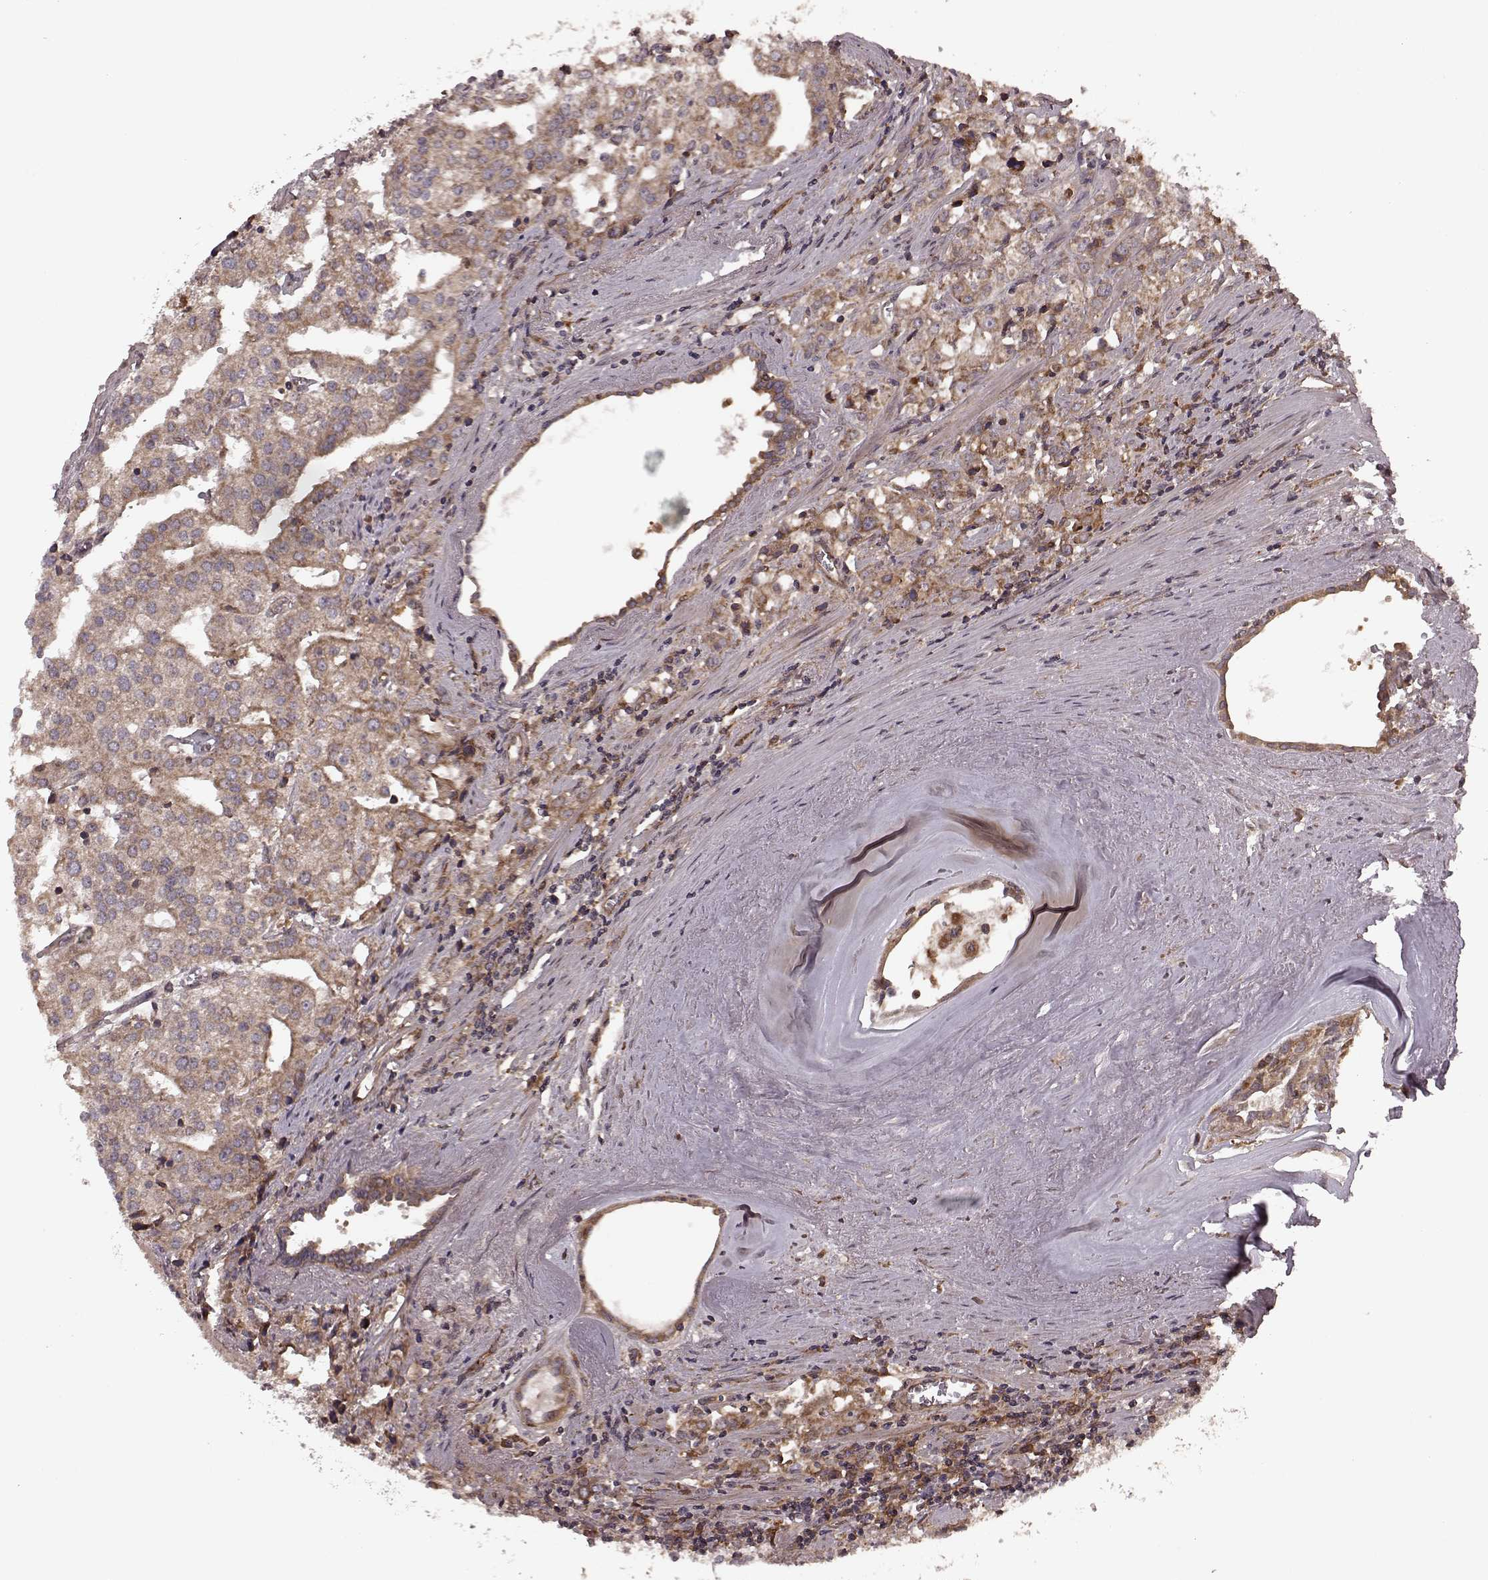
{"staining": {"intensity": "moderate", "quantity": ">75%", "location": "cytoplasmic/membranous"}, "tissue": "prostate cancer", "cell_type": "Tumor cells", "image_type": "cancer", "snomed": [{"axis": "morphology", "description": "Adenocarcinoma, High grade"}, {"axis": "topography", "description": "Prostate"}], "caption": "Prostate cancer tissue reveals moderate cytoplasmic/membranous positivity in approximately >75% of tumor cells (IHC, brightfield microscopy, high magnification).", "gene": "AGPAT1", "patient": {"sex": "male", "age": 68}}